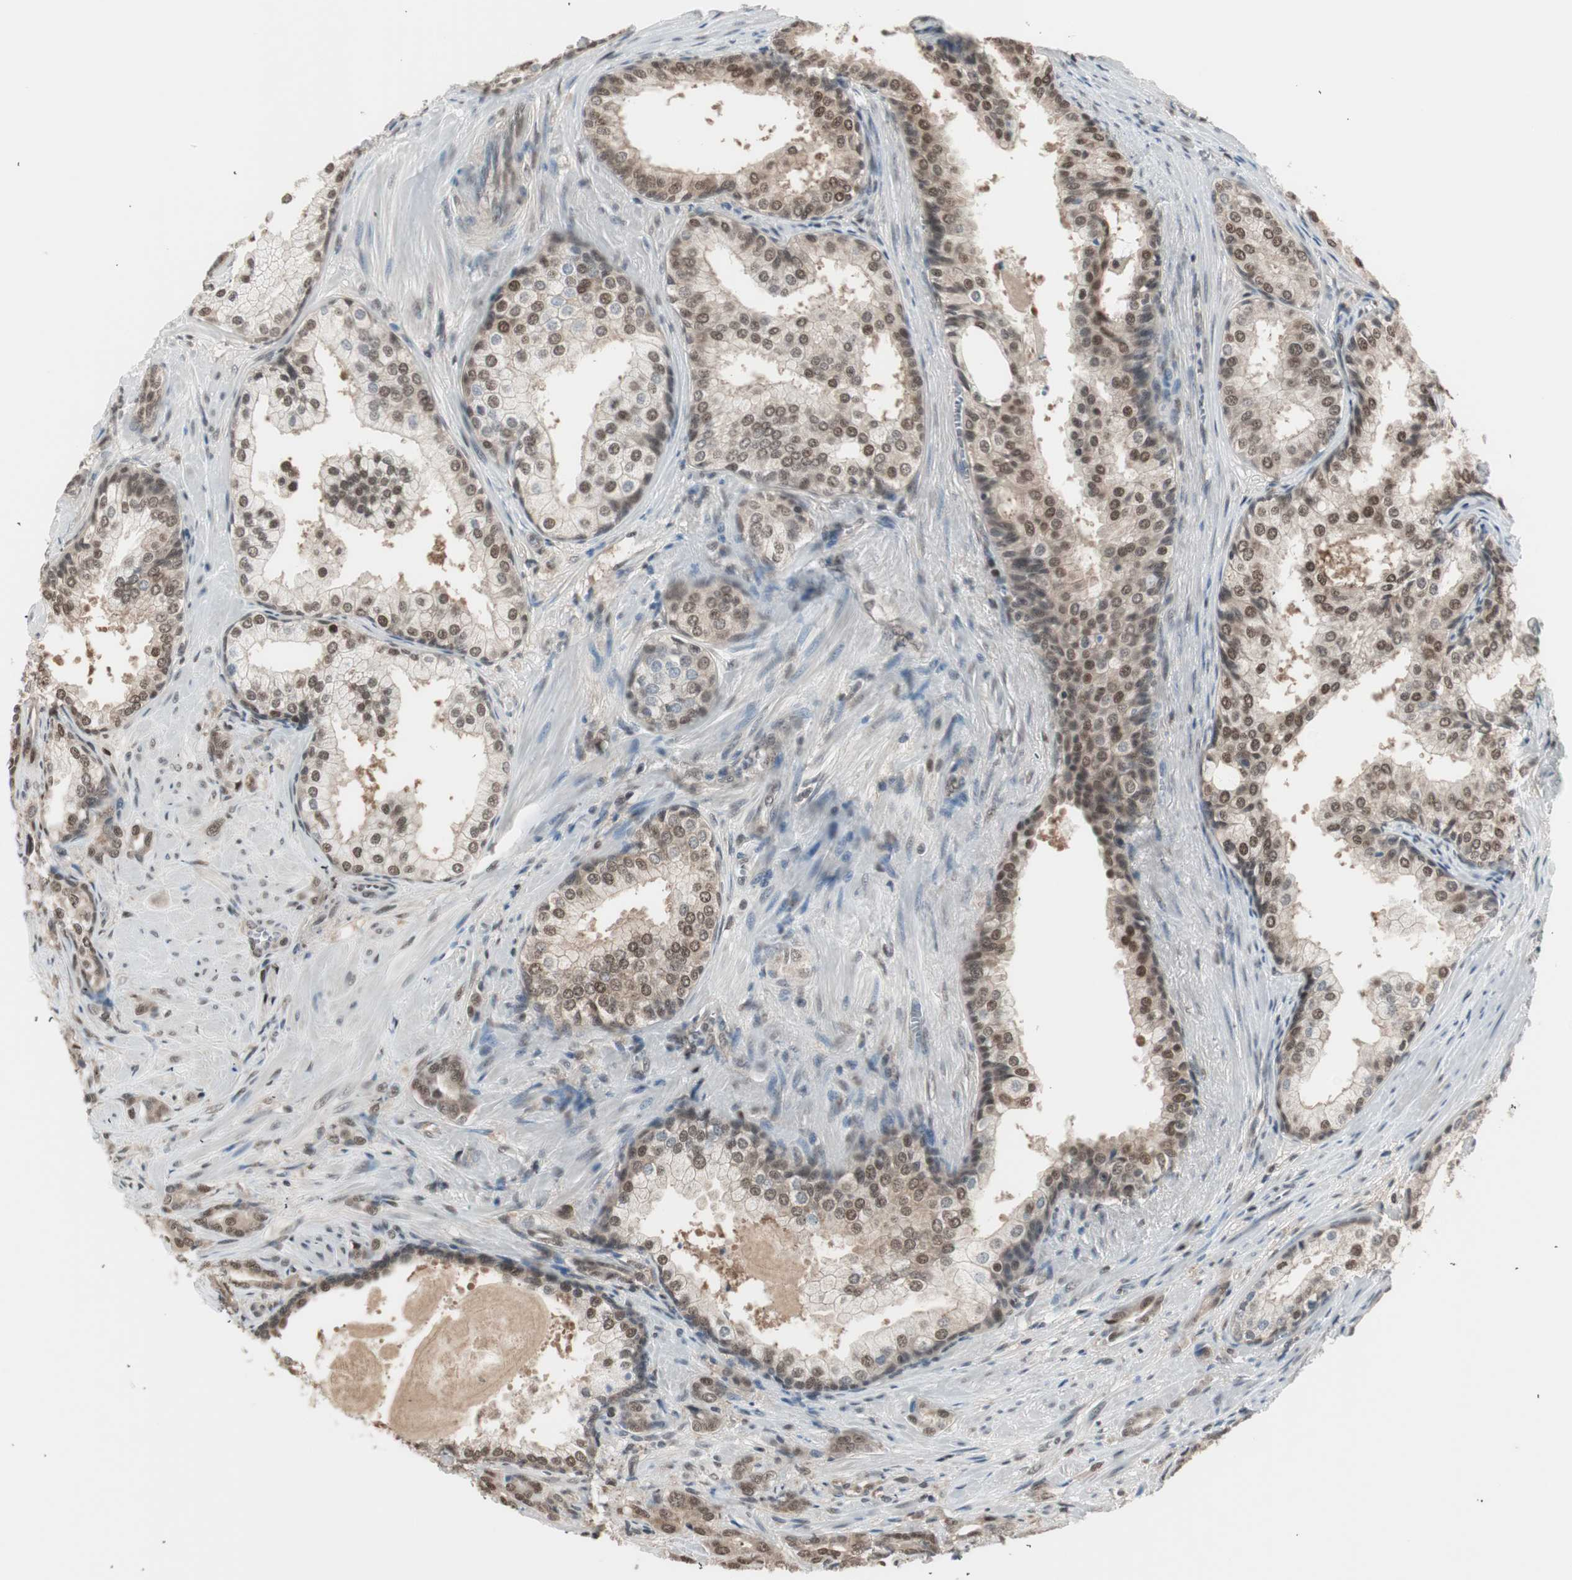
{"staining": {"intensity": "moderate", "quantity": ">75%", "location": "nuclear"}, "tissue": "prostate cancer", "cell_type": "Tumor cells", "image_type": "cancer", "snomed": [{"axis": "morphology", "description": "Adenocarcinoma, High grade"}, {"axis": "topography", "description": "Prostate"}], "caption": "Tumor cells display moderate nuclear positivity in approximately >75% of cells in prostate high-grade adenocarcinoma.", "gene": "LONP2", "patient": {"sex": "male", "age": 64}}